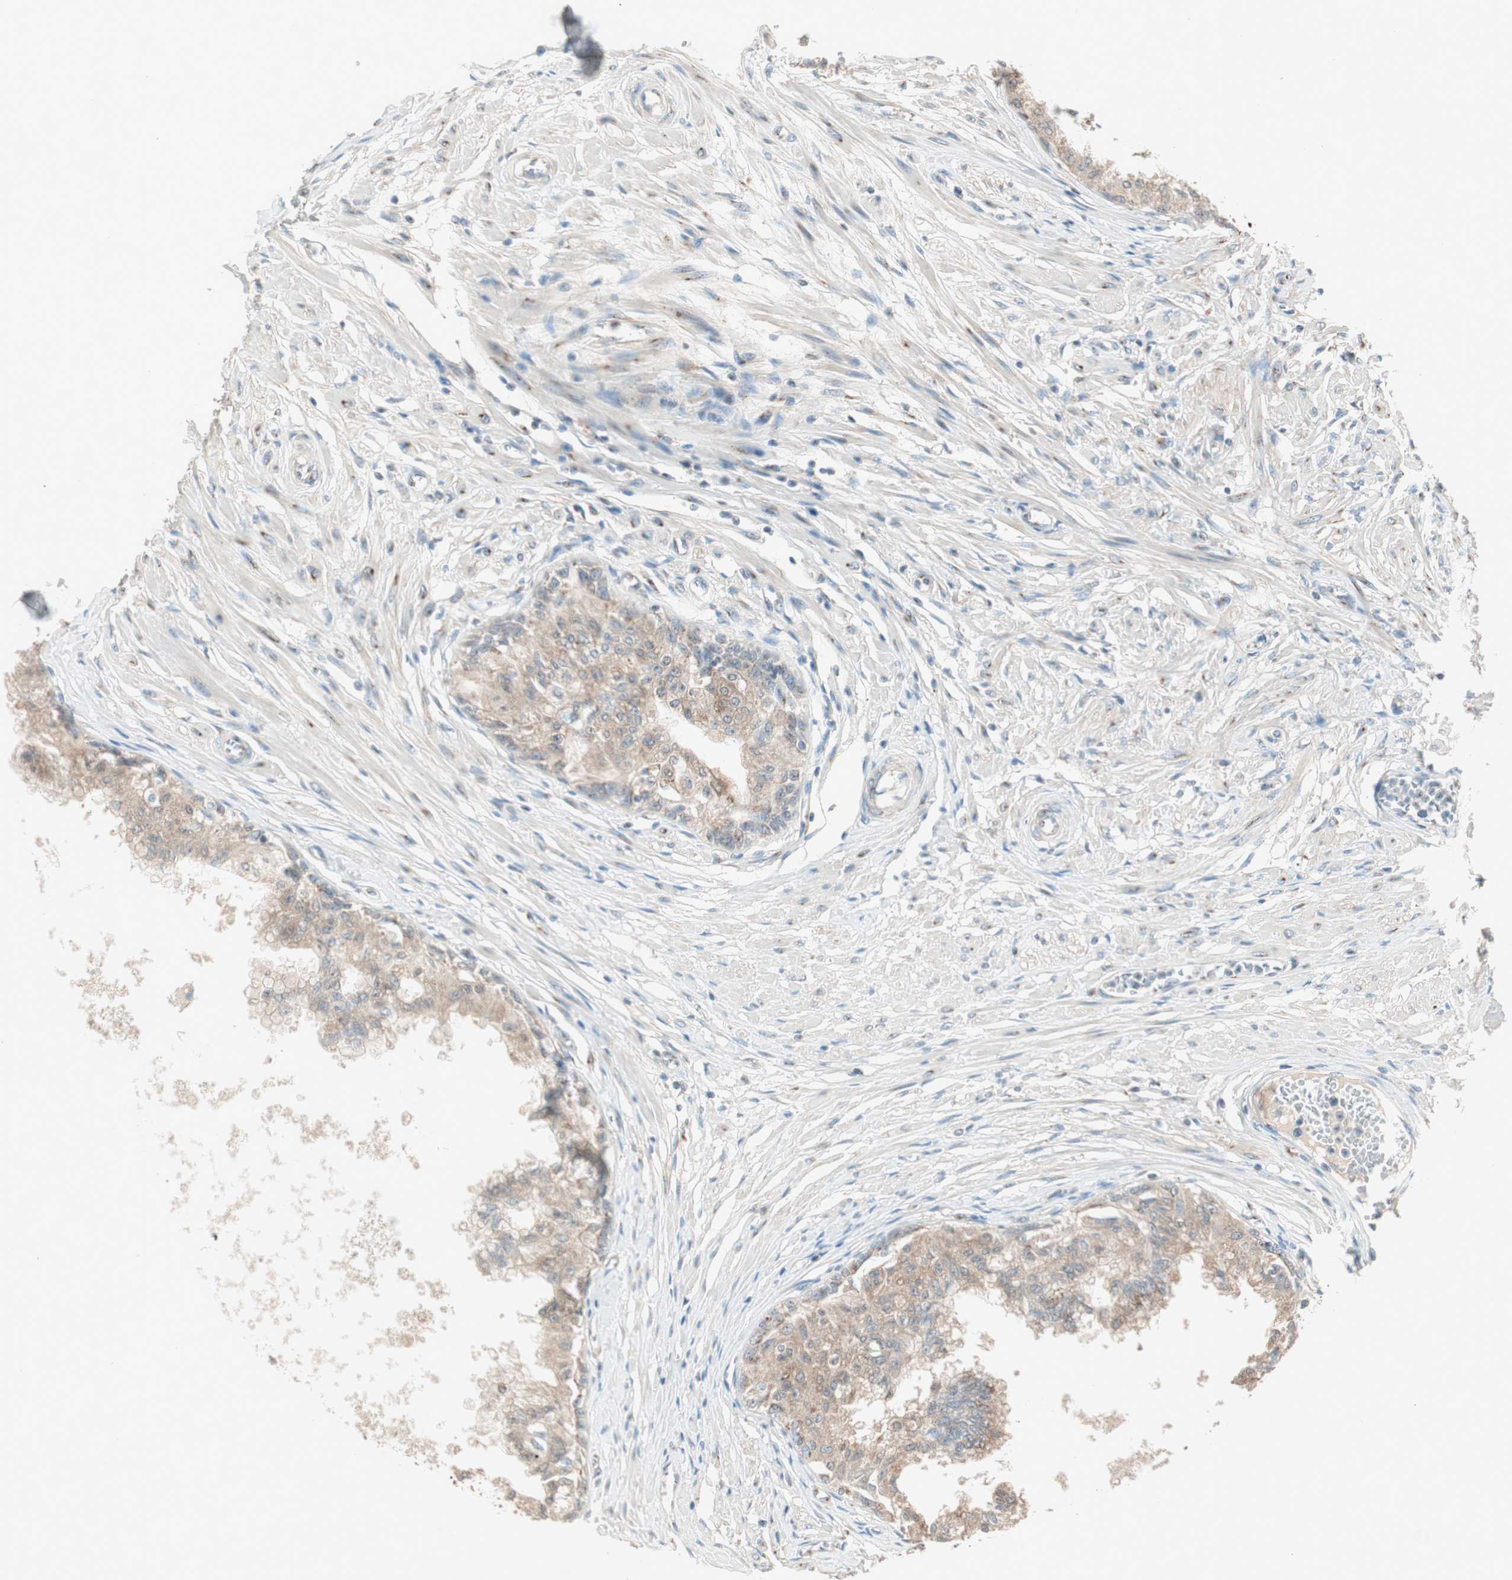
{"staining": {"intensity": "moderate", "quantity": ">75%", "location": "cytoplasmic/membranous"}, "tissue": "prostate", "cell_type": "Glandular cells", "image_type": "normal", "snomed": [{"axis": "morphology", "description": "Normal tissue, NOS"}, {"axis": "topography", "description": "Prostate"}, {"axis": "topography", "description": "Seminal veicle"}], "caption": "Moderate cytoplasmic/membranous protein expression is appreciated in about >75% of glandular cells in prostate. Immunohistochemistry (ihc) stains the protein of interest in brown and the nuclei are stained blue.", "gene": "SEC16A", "patient": {"sex": "male", "age": 60}}